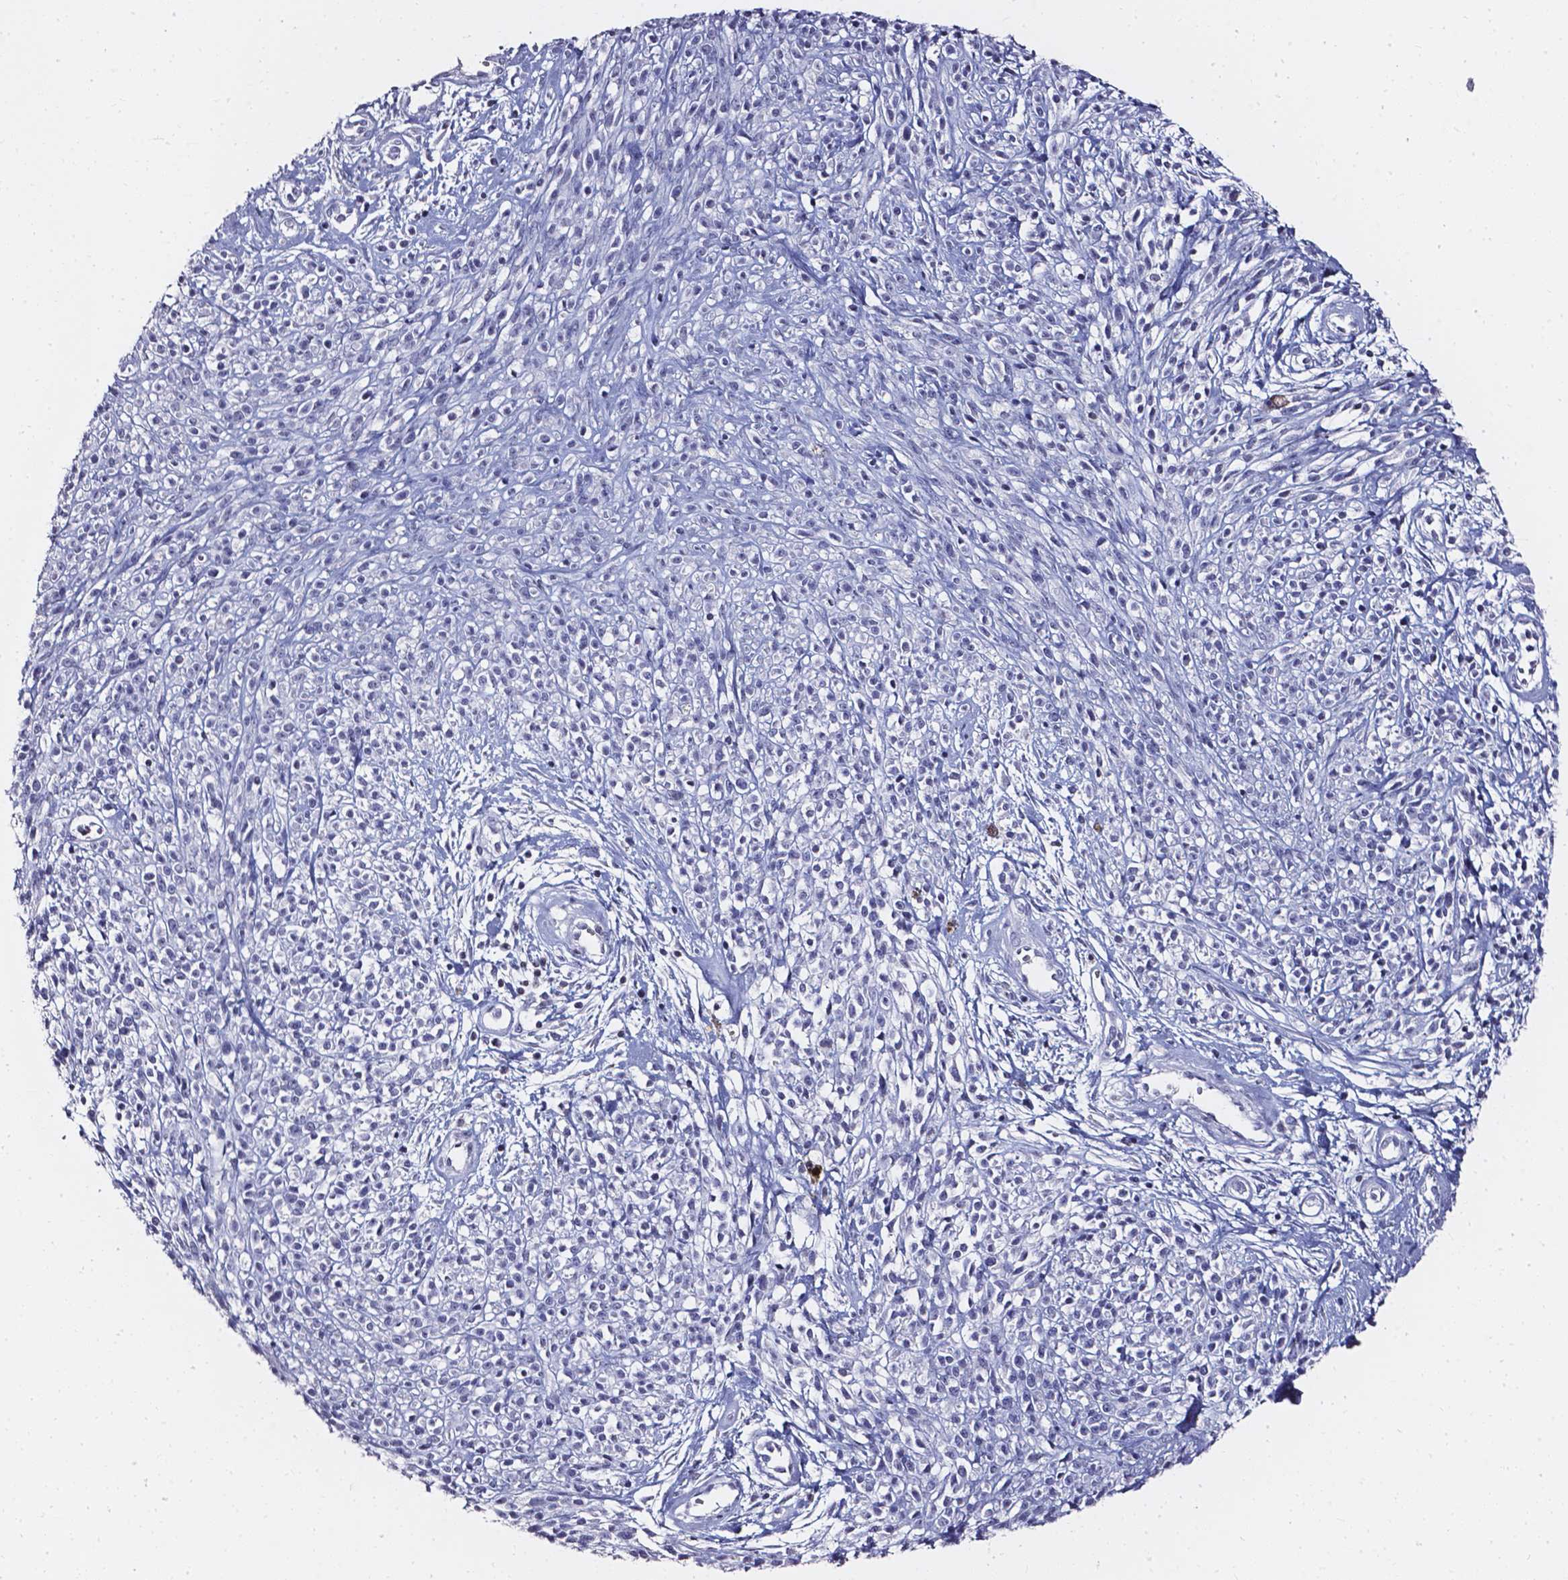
{"staining": {"intensity": "negative", "quantity": "none", "location": "none"}, "tissue": "melanoma", "cell_type": "Tumor cells", "image_type": "cancer", "snomed": [{"axis": "morphology", "description": "Malignant melanoma, NOS"}, {"axis": "topography", "description": "Skin"}, {"axis": "topography", "description": "Skin of trunk"}], "caption": "Tumor cells are negative for protein expression in human malignant melanoma.", "gene": "AKR1B10", "patient": {"sex": "male", "age": 74}}